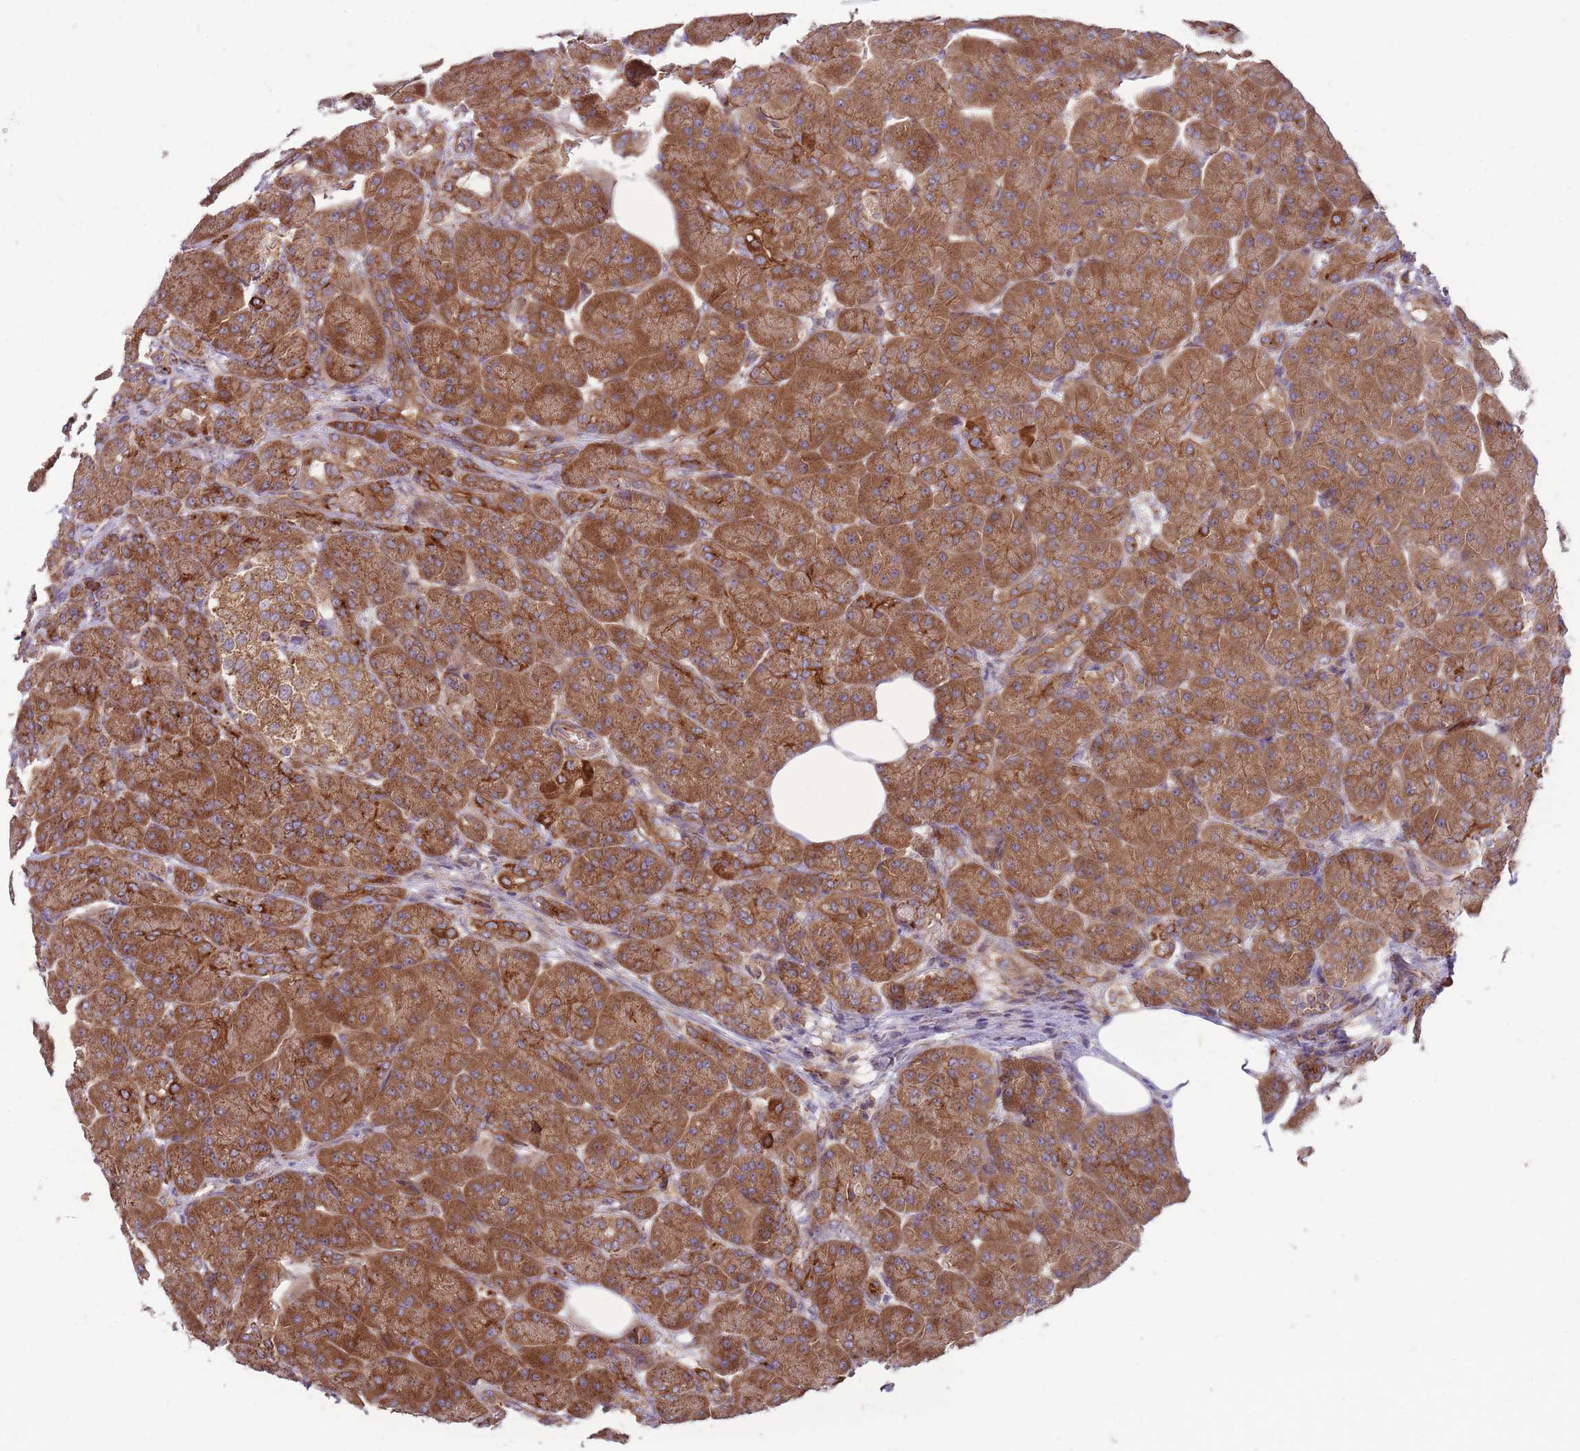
{"staining": {"intensity": "strong", "quantity": ">75%", "location": "cytoplasmic/membranous"}, "tissue": "pancreas", "cell_type": "Exocrine glandular cells", "image_type": "normal", "snomed": [{"axis": "morphology", "description": "Normal tissue, NOS"}, {"axis": "topography", "description": "Pancreas"}], "caption": "Approximately >75% of exocrine glandular cells in normal human pancreas exhibit strong cytoplasmic/membranous protein expression as visualized by brown immunohistochemical staining.", "gene": "ANKRD10", "patient": {"sex": "male", "age": 63}}